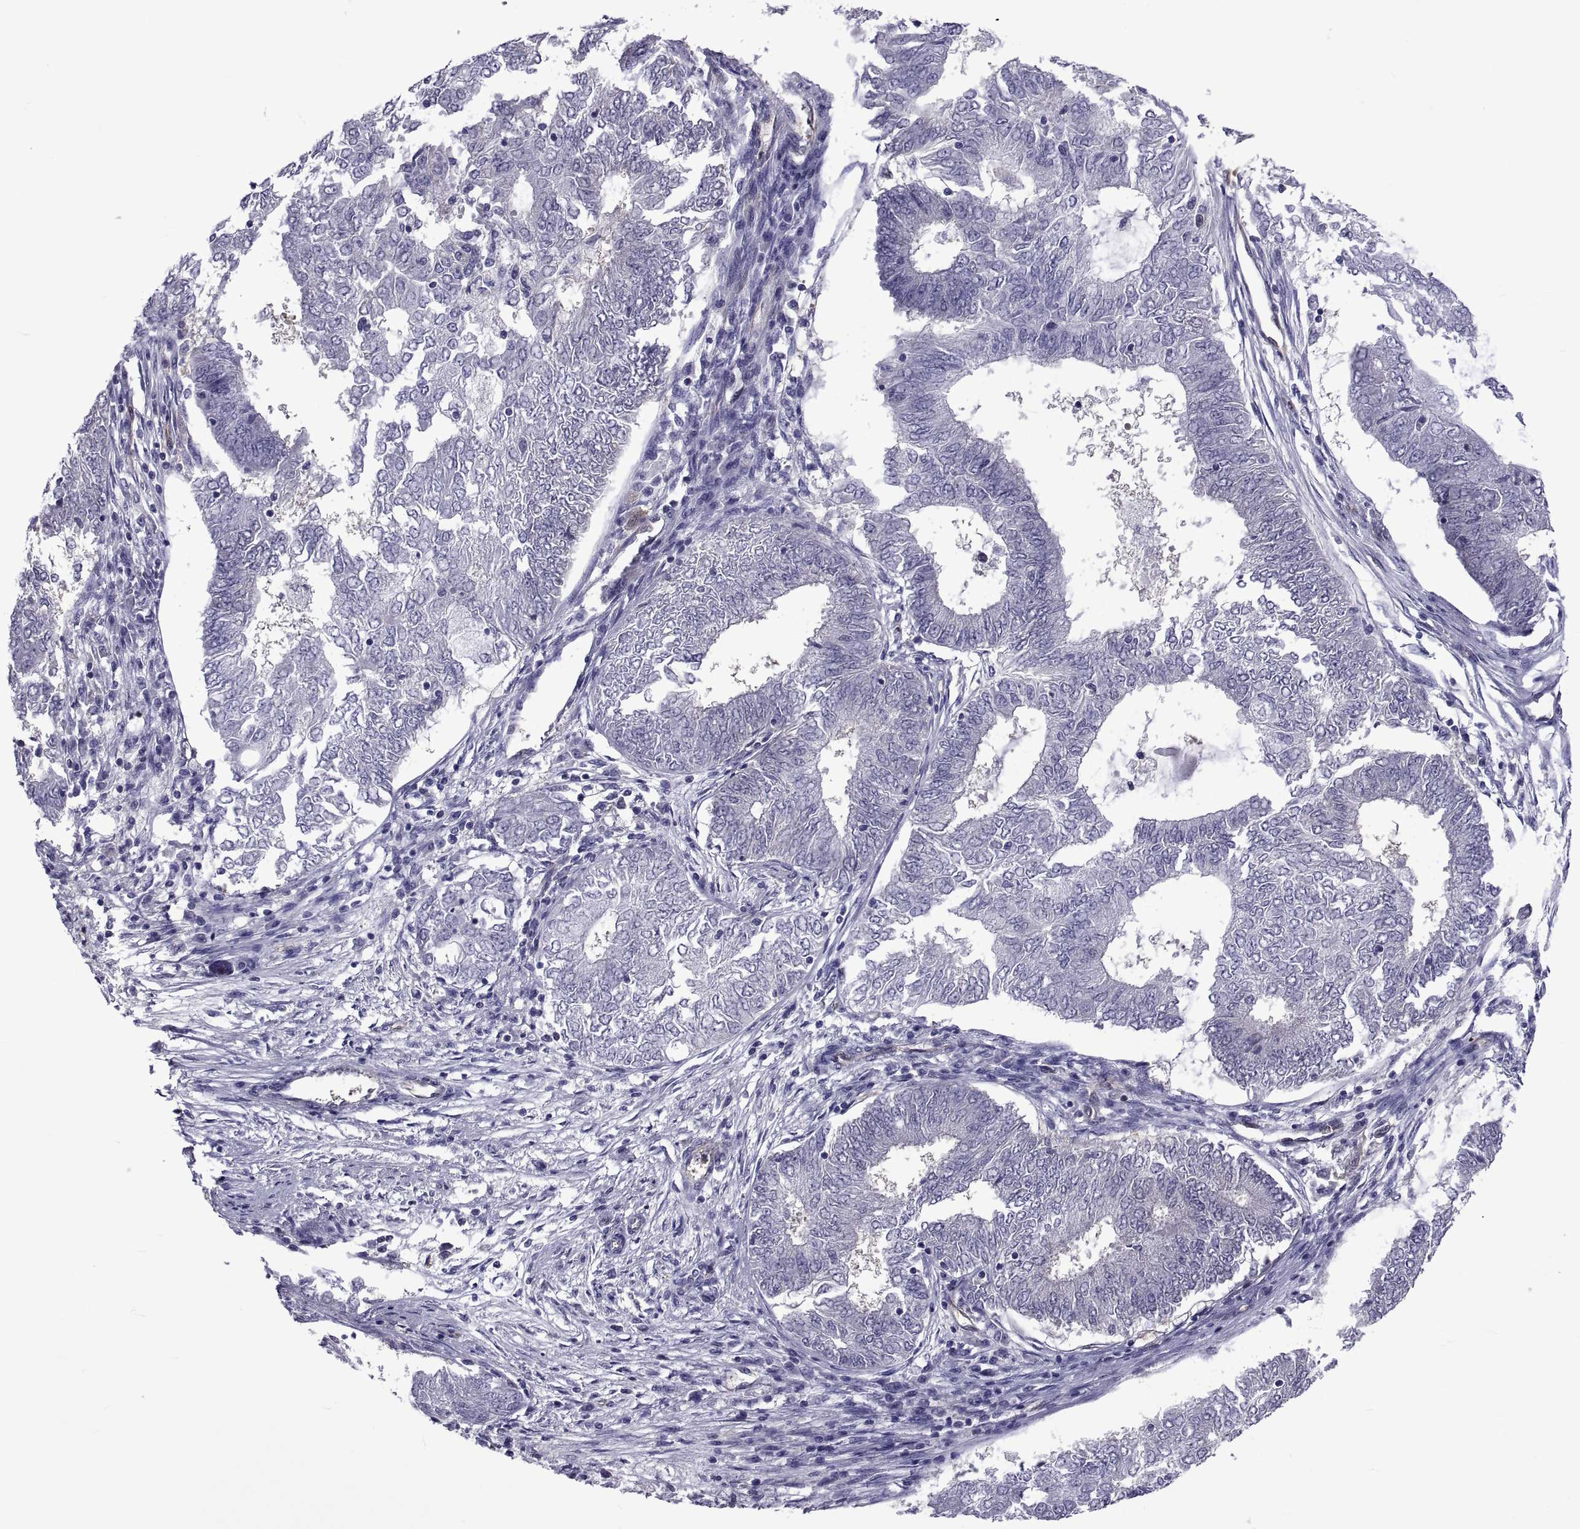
{"staining": {"intensity": "negative", "quantity": "none", "location": "none"}, "tissue": "endometrial cancer", "cell_type": "Tumor cells", "image_type": "cancer", "snomed": [{"axis": "morphology", "description": "Adenocarcinoma, NOS"}, {"axis": "topography", "description": "Endometrium"}], "caption": "High magnification brightfield microscopy of endometrial cancer stained with DAB (brown) and counterstained with hematoxylin (blue): tumor cells show no significant staining.", "gene": "LCN9", "patient": {"sex": "female", "age": 62}}